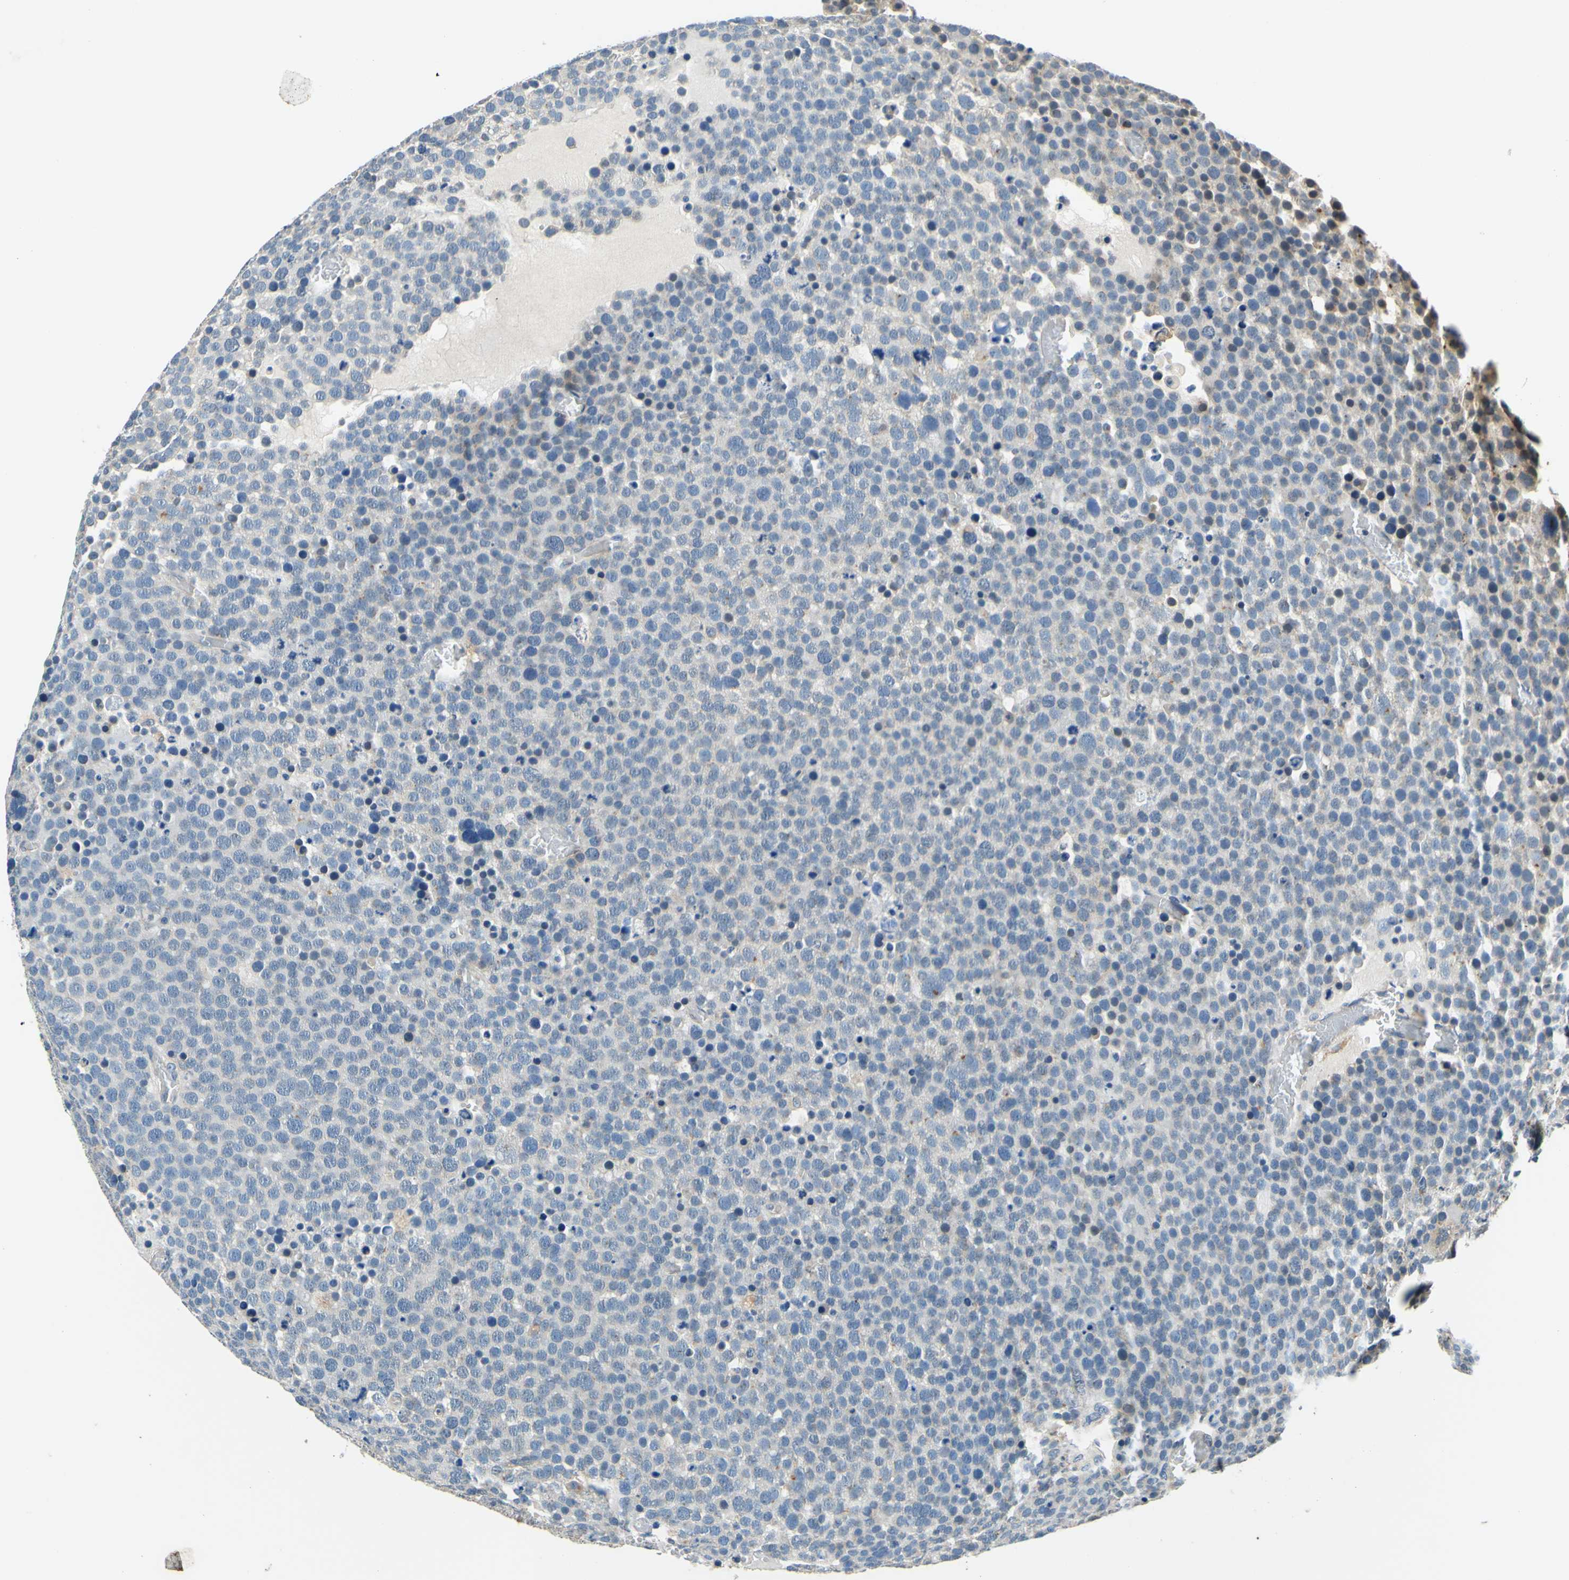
{"staining": {"intensity": "negative", "quantity": "none", "location": "none"}, "tissue": "testis cancer", "cell_type": "Tumor cells", "image_type": "cancer", "snomed": [{"axis": "morphology", "description": "Seminoma, NOS"}, {"axis": "topography", "description": "Testis"}], "caption": "An IHC photomicrograph of seminoma (testis) is shown. There is no staining in tumor cells of seminoma (testis).", "gene": "PLA2G4A", "patient": {"sex": "male", "age": 71}}